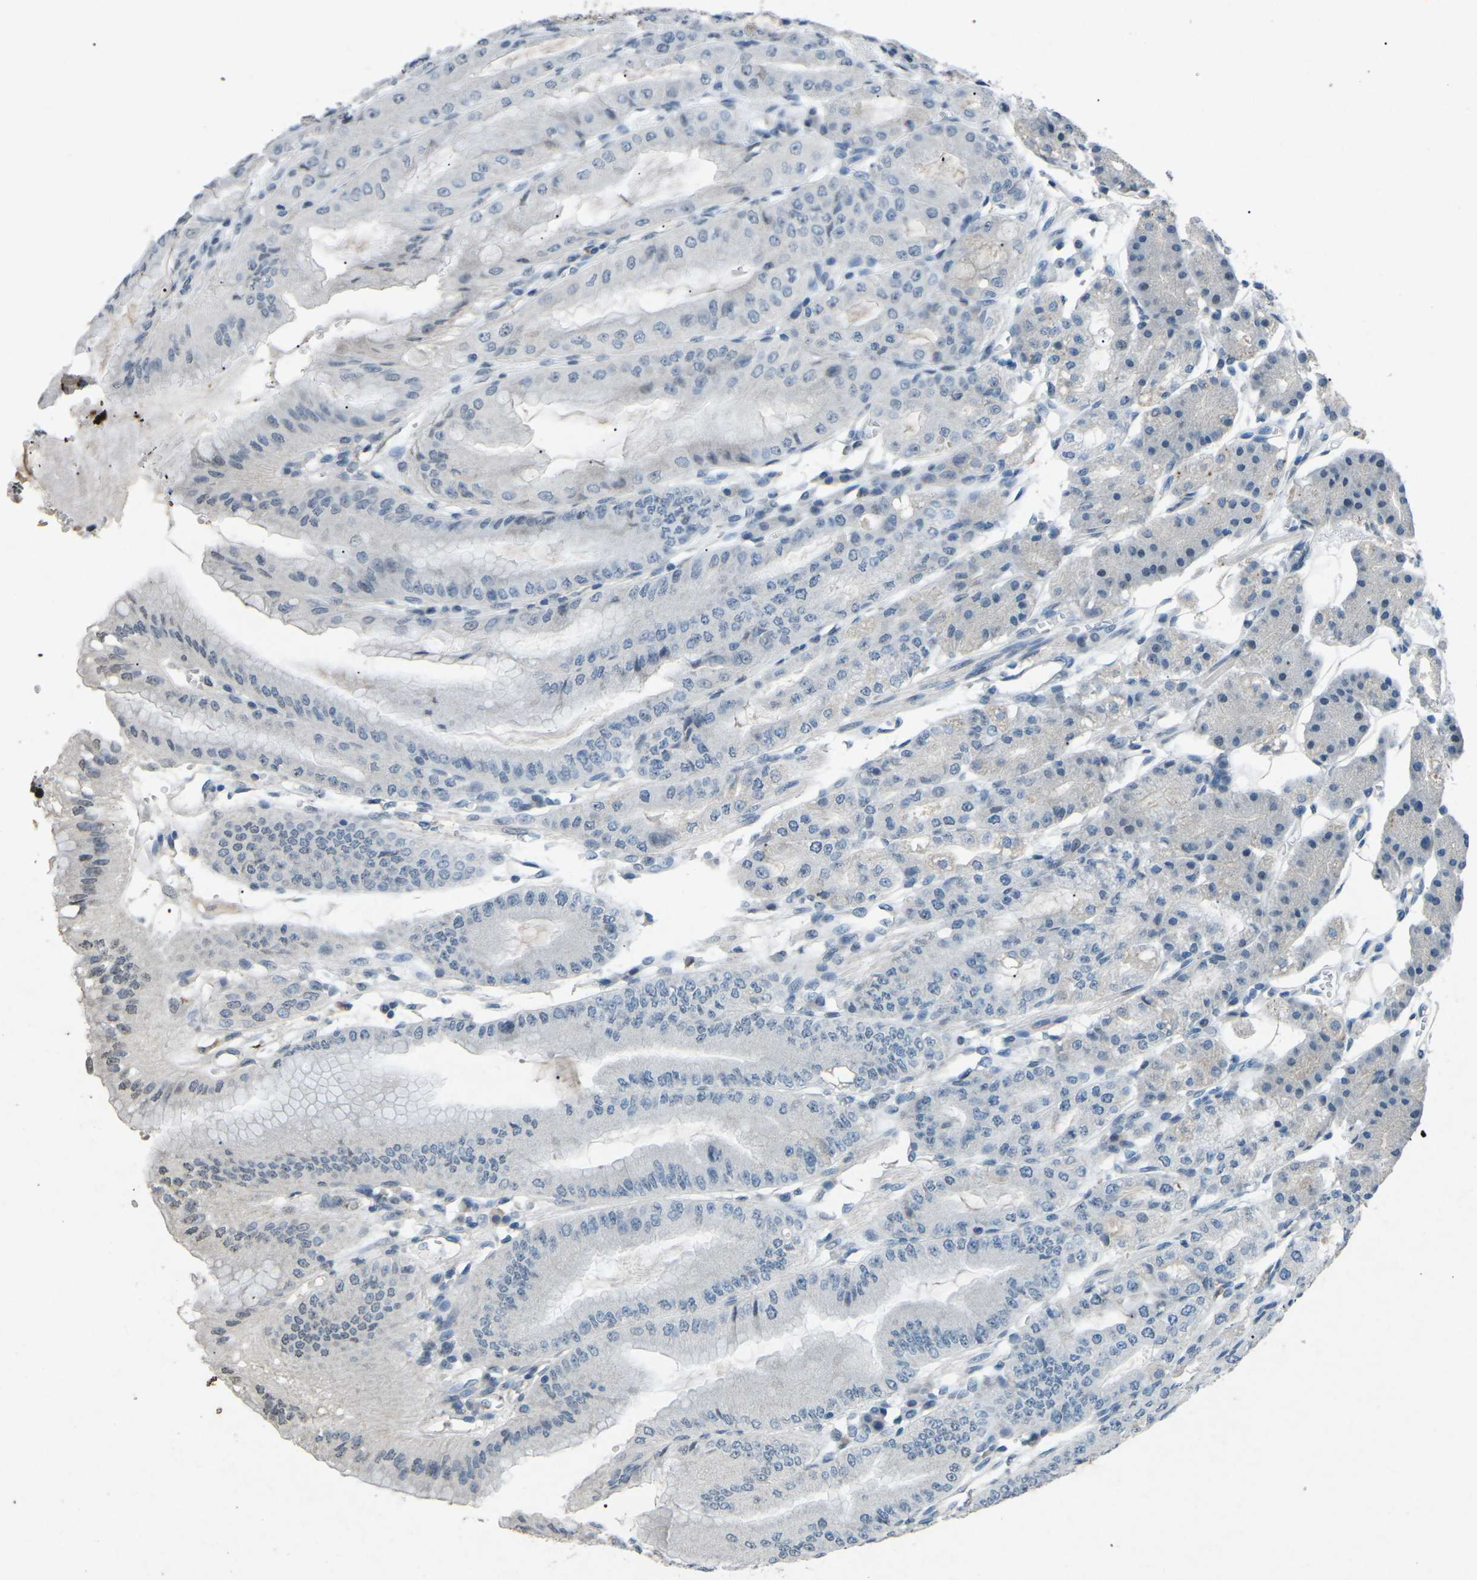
{"staining": {"intensity": "negative", "quantity": "none", "location": "none"}, "tissue": "stomach", "cell_type": "Glandular cells", "image_type": "normal", "snomed": [{"axis": "morphology", "description": "Normal tissue, NOS"}, {"axis": "topography", "description": "Stomach, lower"}], "caption": "A high-resolution histopathology image shows immunohistochemistry staining of normal stomach, which shows no significant positivity in glandular cells. (DAB immunohistochemistry with hematoxylin counter stain).", "gene": "A1BG", "patient": {"sex": "male", "age": 71}}